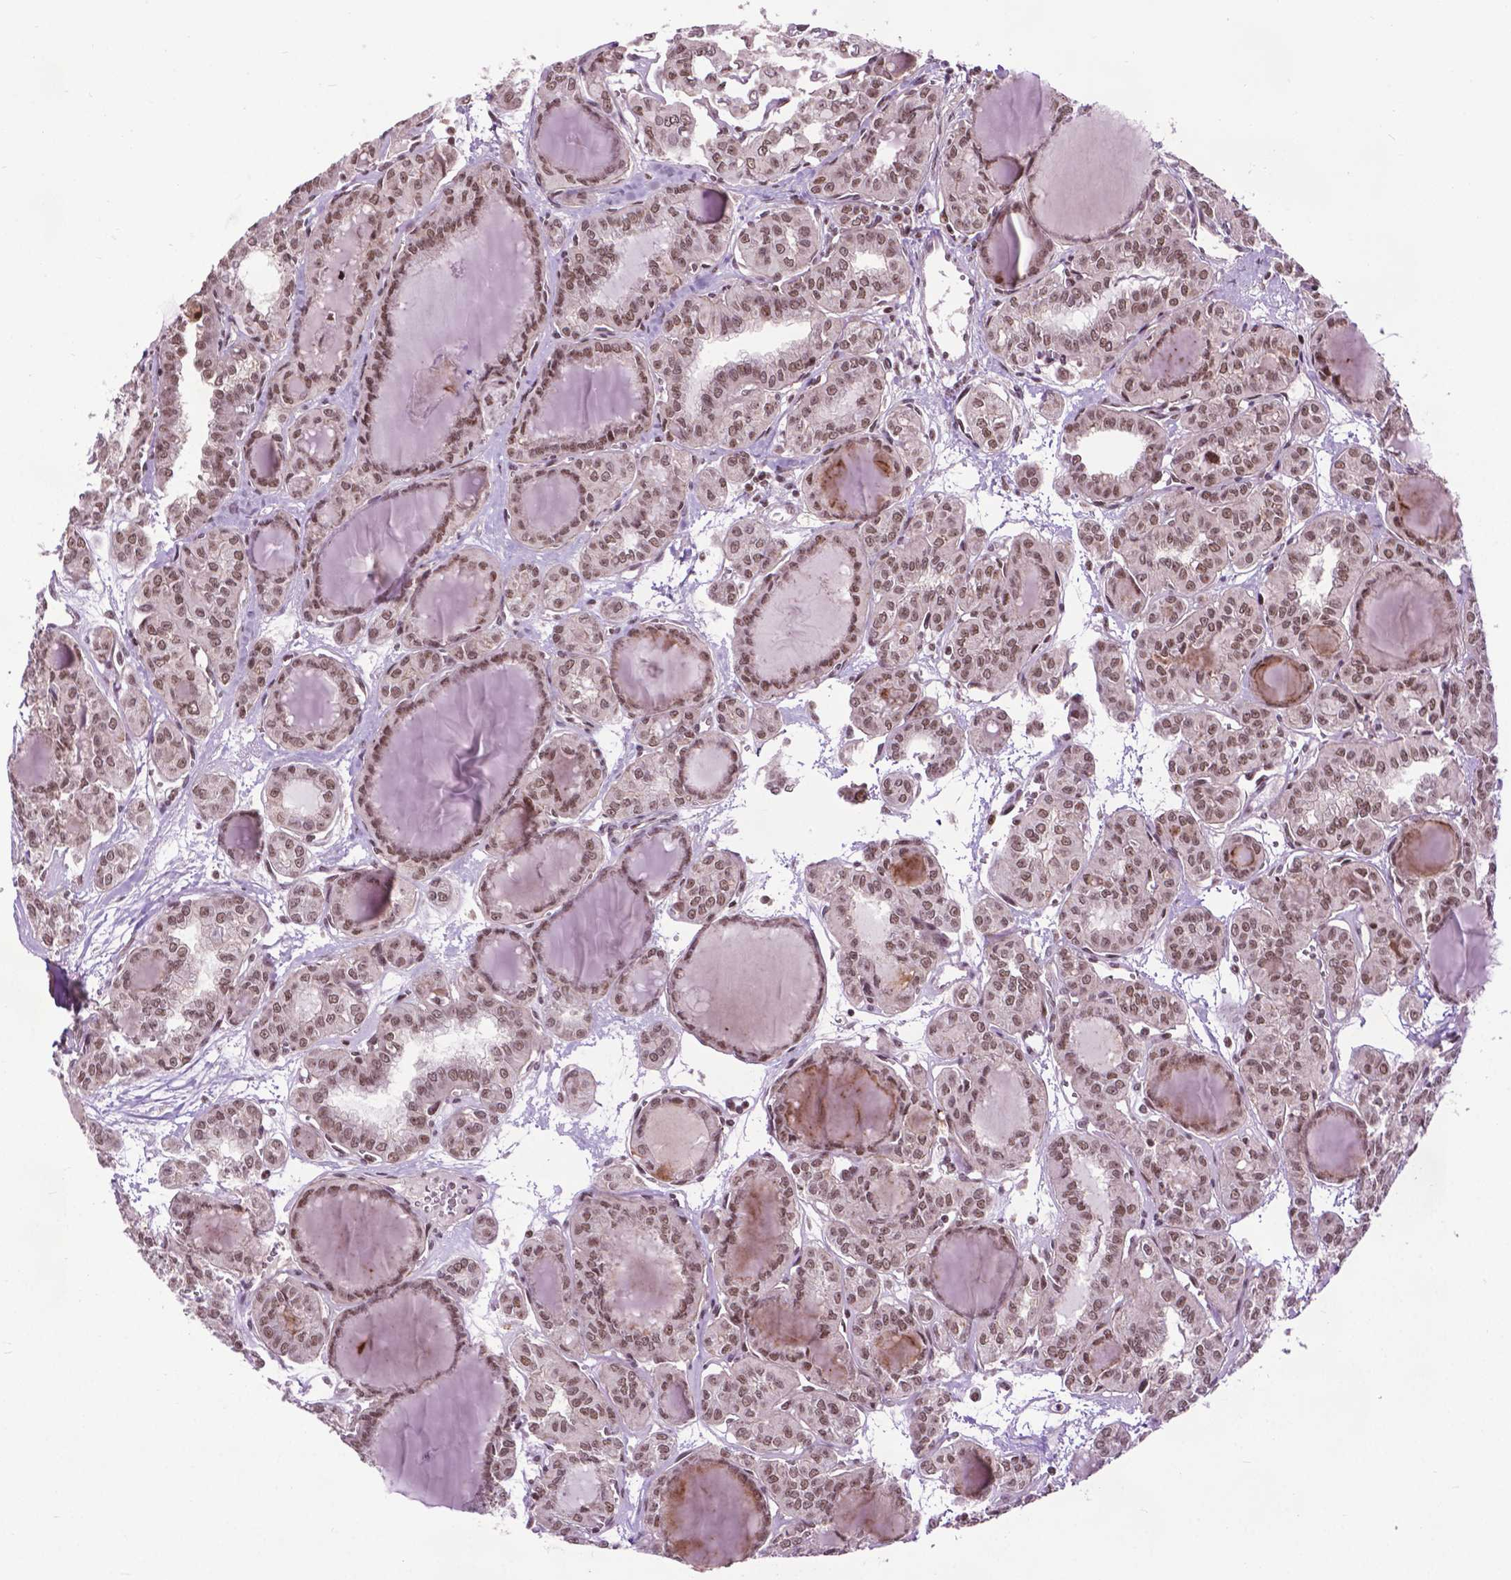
{"staining": {"intensity": "moderate", "quantity": ">75%", "location": "nuclear"}, "tissue": "thyroid cancer", "cell_type": "Tumor cells", "image_type": "cancer", "snomed": [{"axis": "morphology", "description": "Papillary adenocarcinoma, NOS"}, {"axis": "topography", "description": "Thyroid gland"}], "caption": "Thyroid papillary adenocarcinoma stained for a protein exhibits moderate nuclear positivity in tumor cells.", "gene": "EAF1", "patient": {"sex": "female", "age": 41}}